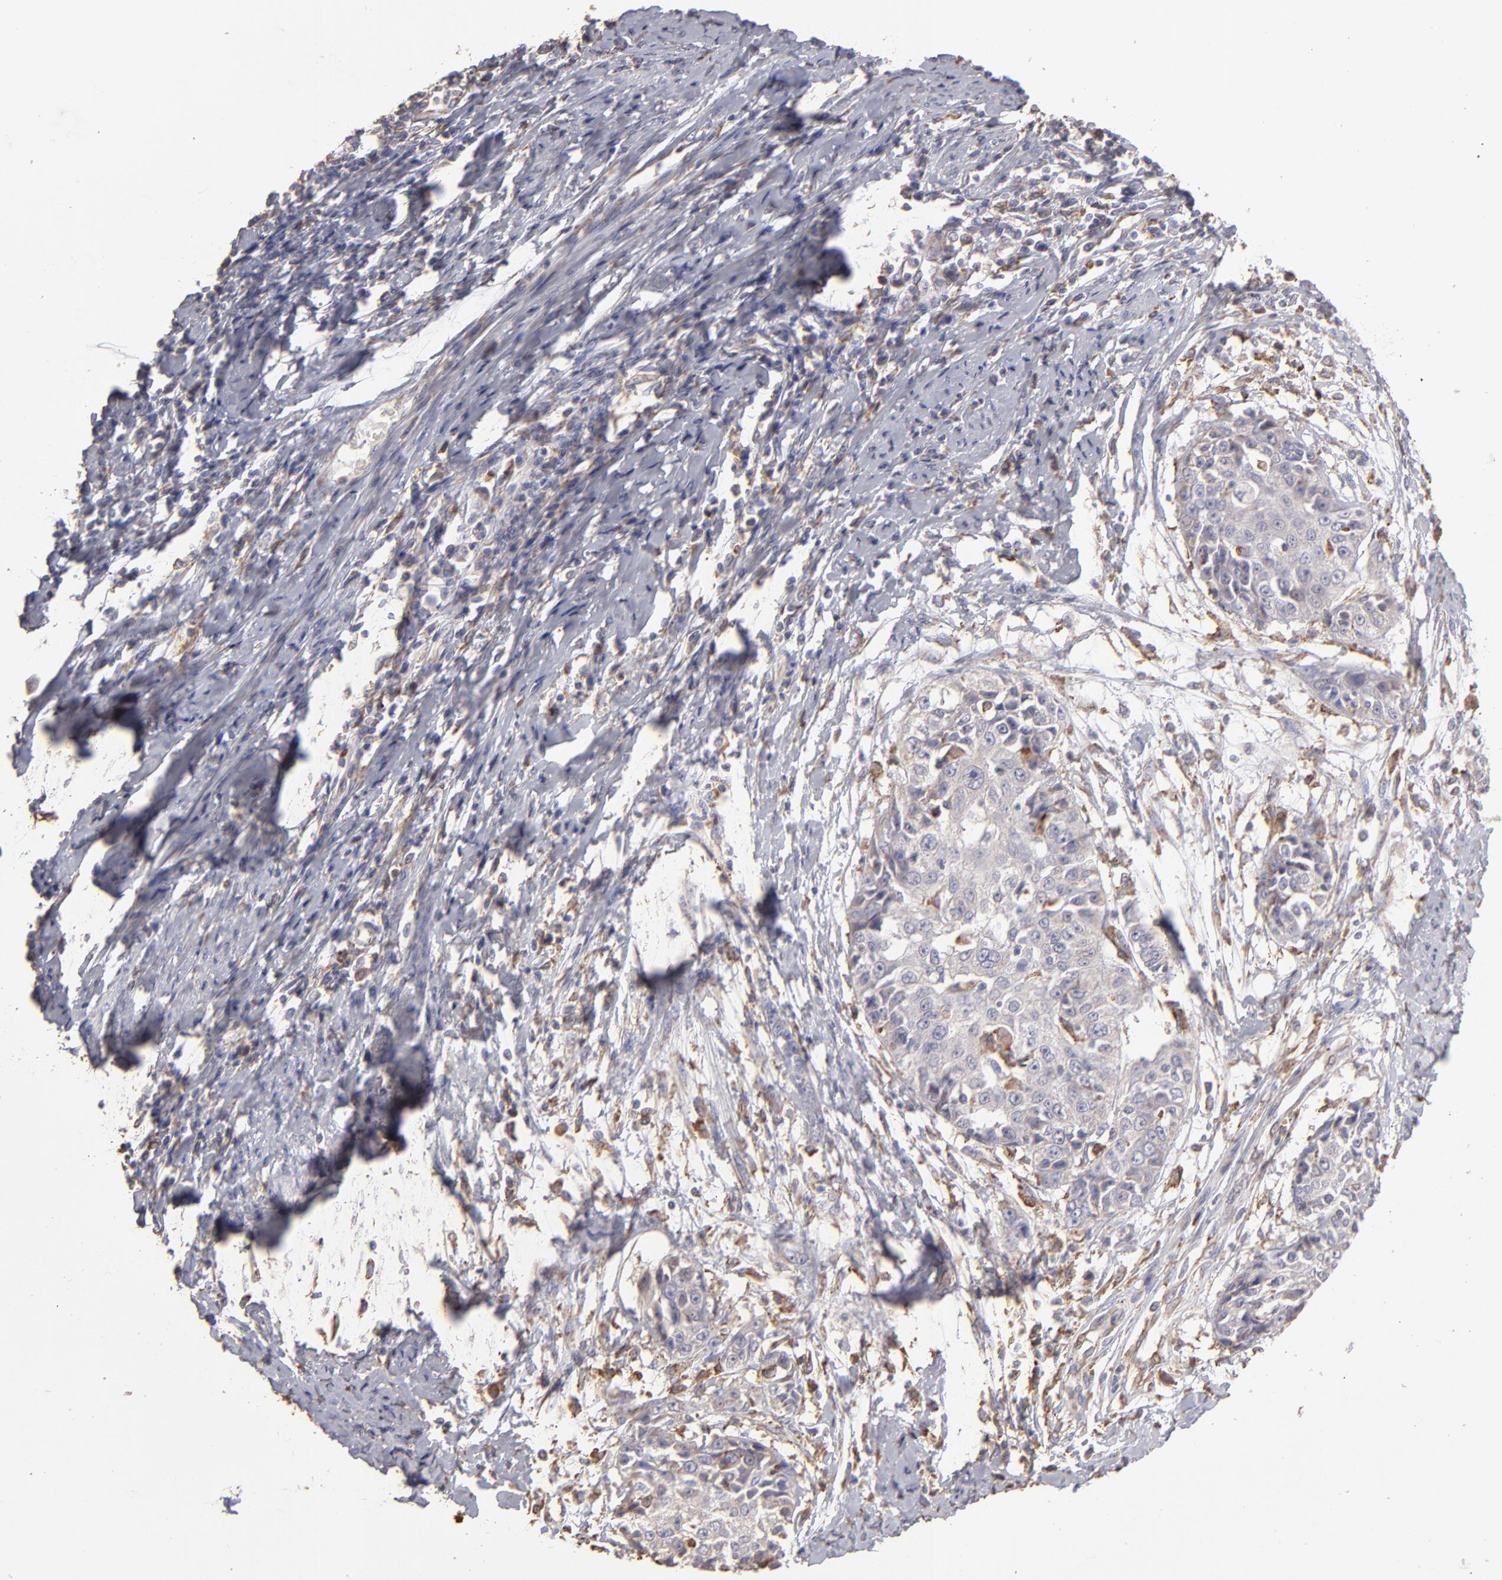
{"staining": {"intensity": "weak", "quantity": "25%-75%", "location": "cytoplasmic/membranous"}, "tissue": "cervical cancer", "cell_type": "Tumor cells", "image_type": "cancer", "snomed": [{"axis": "morphology", "description": "Squamous cell carcinoma, NOS"}, {"axis": "topography", "description": "Cervix"}], "caption": "Weak cytoplasmic/membranous staining is appreciated in approximately 25%-75% of tumor cells in cervical squamous cell carcinoma.", "gene": "CALR", "patient": {"sex": "female", "age": 64}}